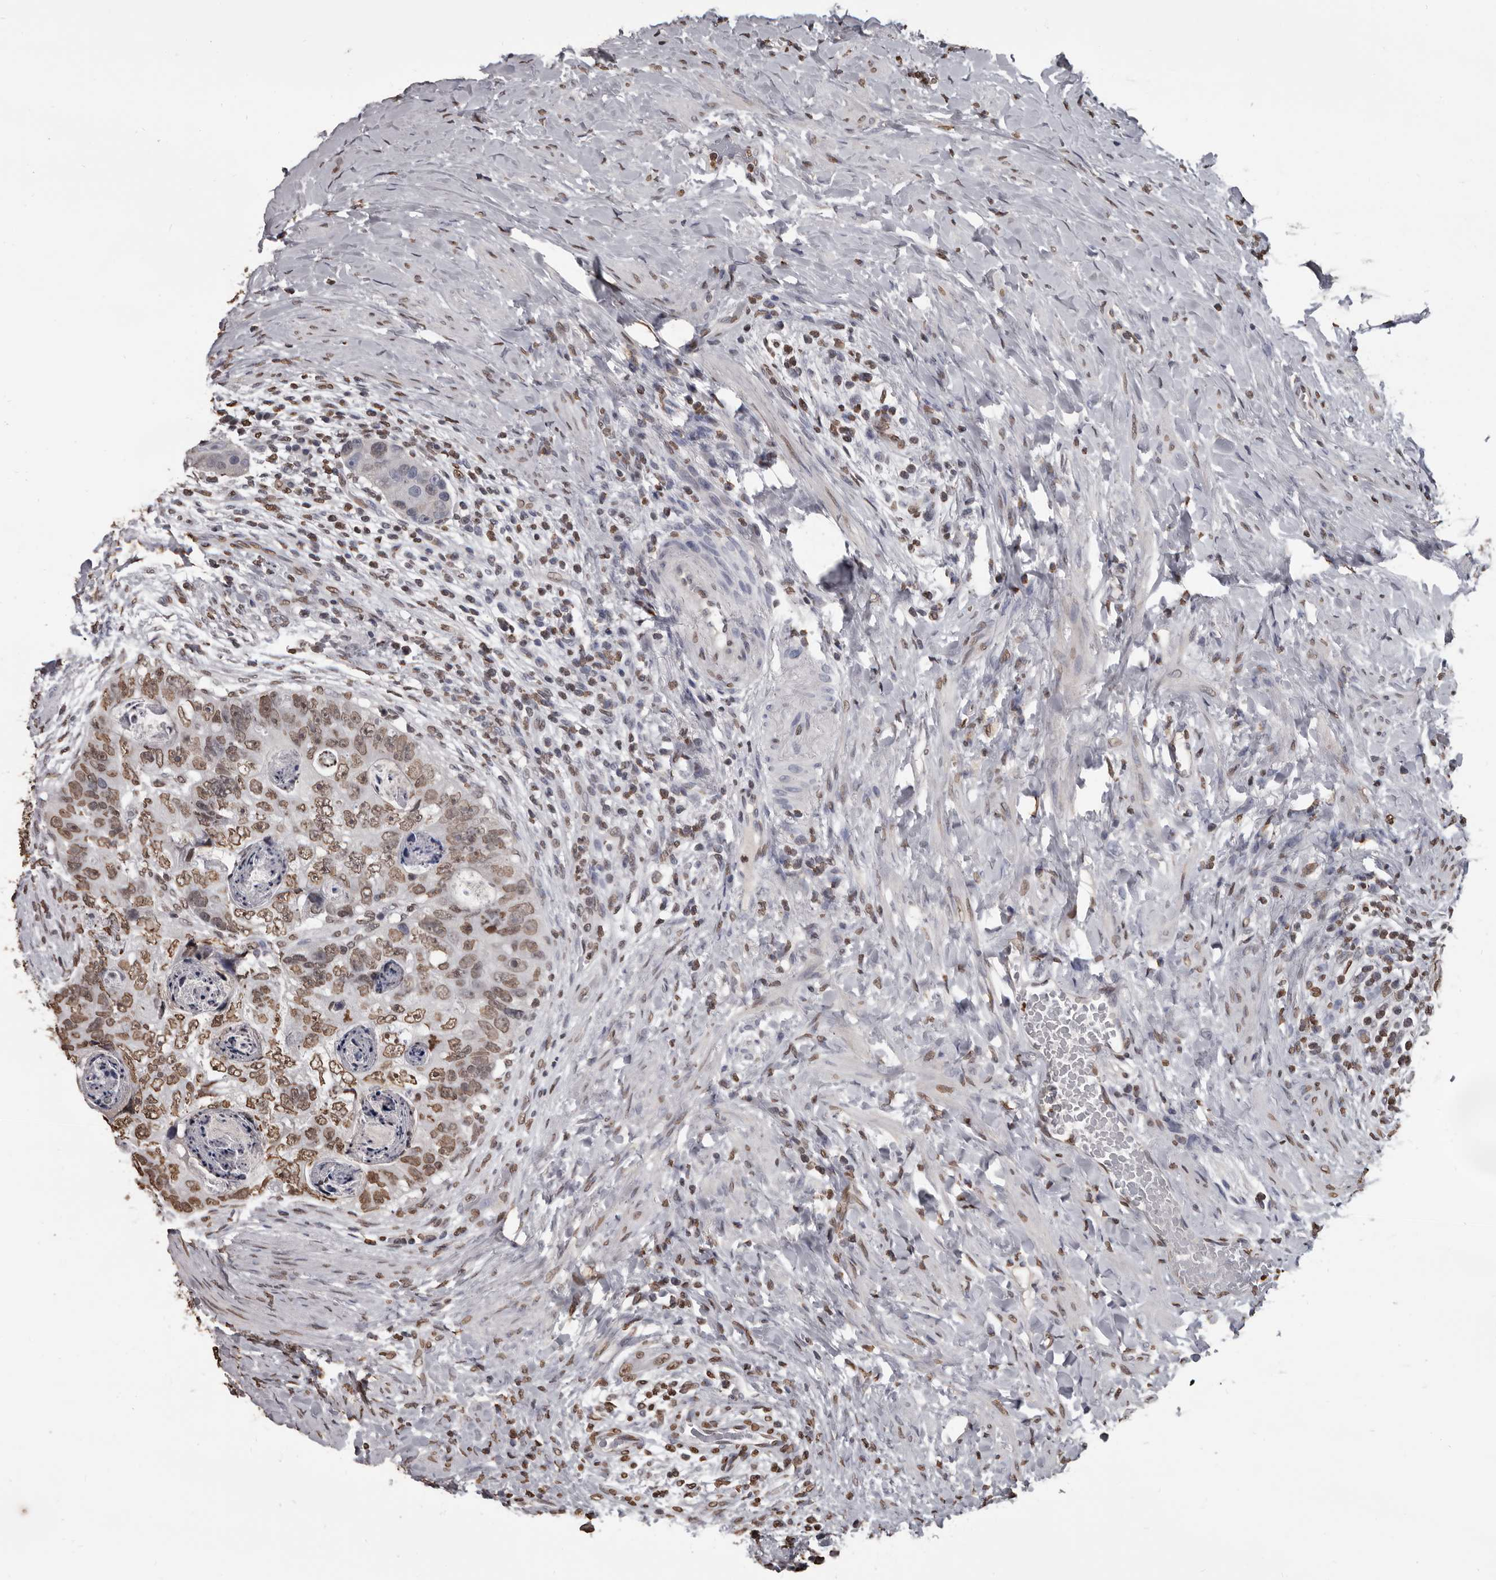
{"staining": {"intensity": "moderate", "quantity": ">75%", "location": "nuclear"}, "tissue": "colorectal cancer", "cell_type": "Tumor cells", "image_type": "cancer", "snomed": [{"axis": "morphology", "description": "Adenocarcinoma, NOS"}, {"axis": "topography", "description": "Rectum"}], "caption": "Human colorectal adenocarcinoma stained for a protein (brown) reveals moderate nuclear positive expression in about >75% of tumor cells.", "gene": "AHR", "patient": {"sex": "male", "age": 59}}